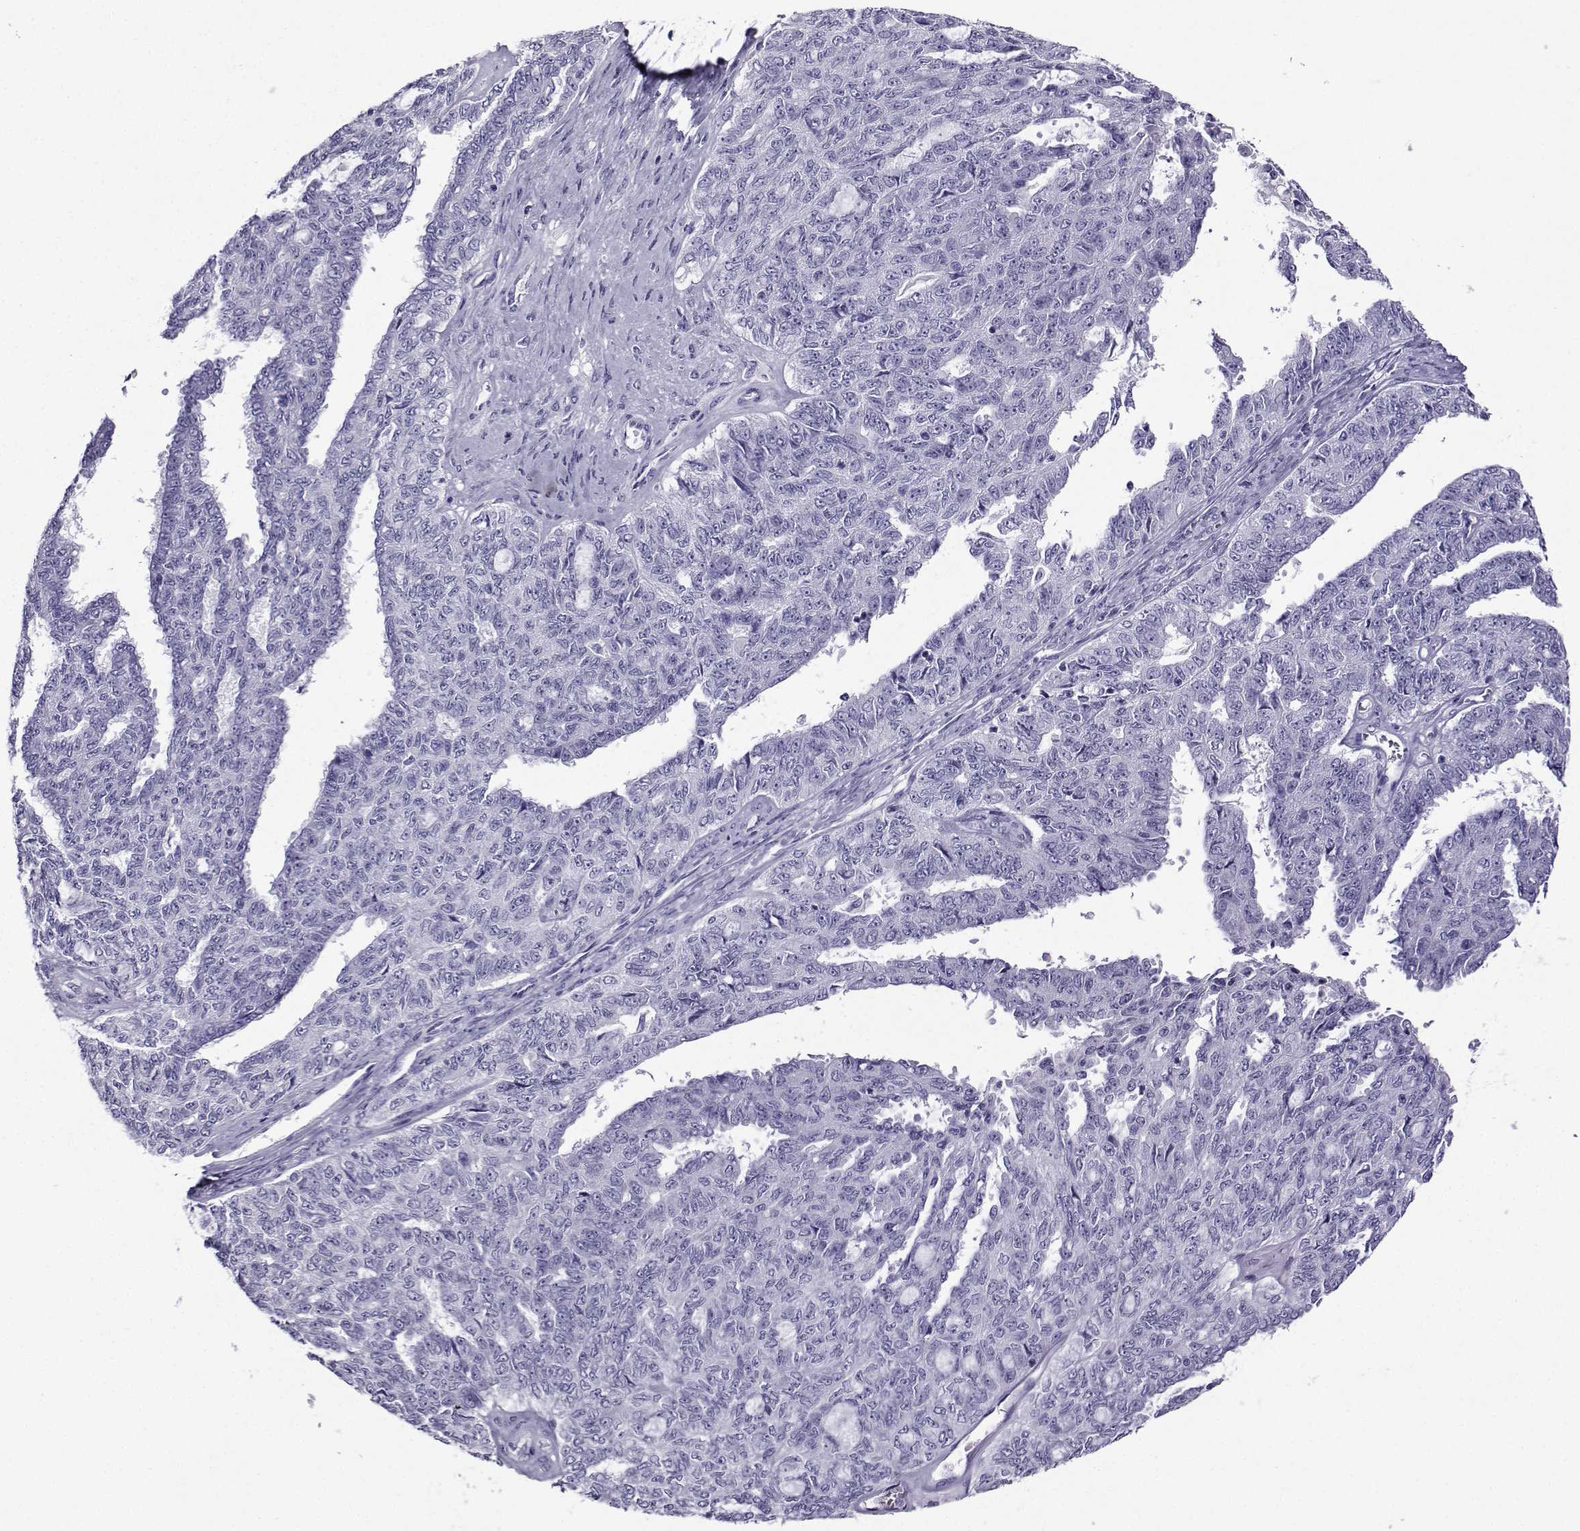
{"staining": {"intensity": "negative", "quantity": "none", "location": "none"}, "tissue": "ovarian cancer", "cell_type": "Tumor cells", "image_type": "cancer", "snomed": [{"axis": "morphology", "description": "Cystadenocarcinoma, serous, NOS"}, {"axis": "topography", "description": "Ovary"}], "caption": "A micrograph of human ovarian cancer (serous cystadenocarcinoma) is negative for staining in tumor cells.", "gene": "CRYBB1", "patient": {"sex": "female", "age": 71}}